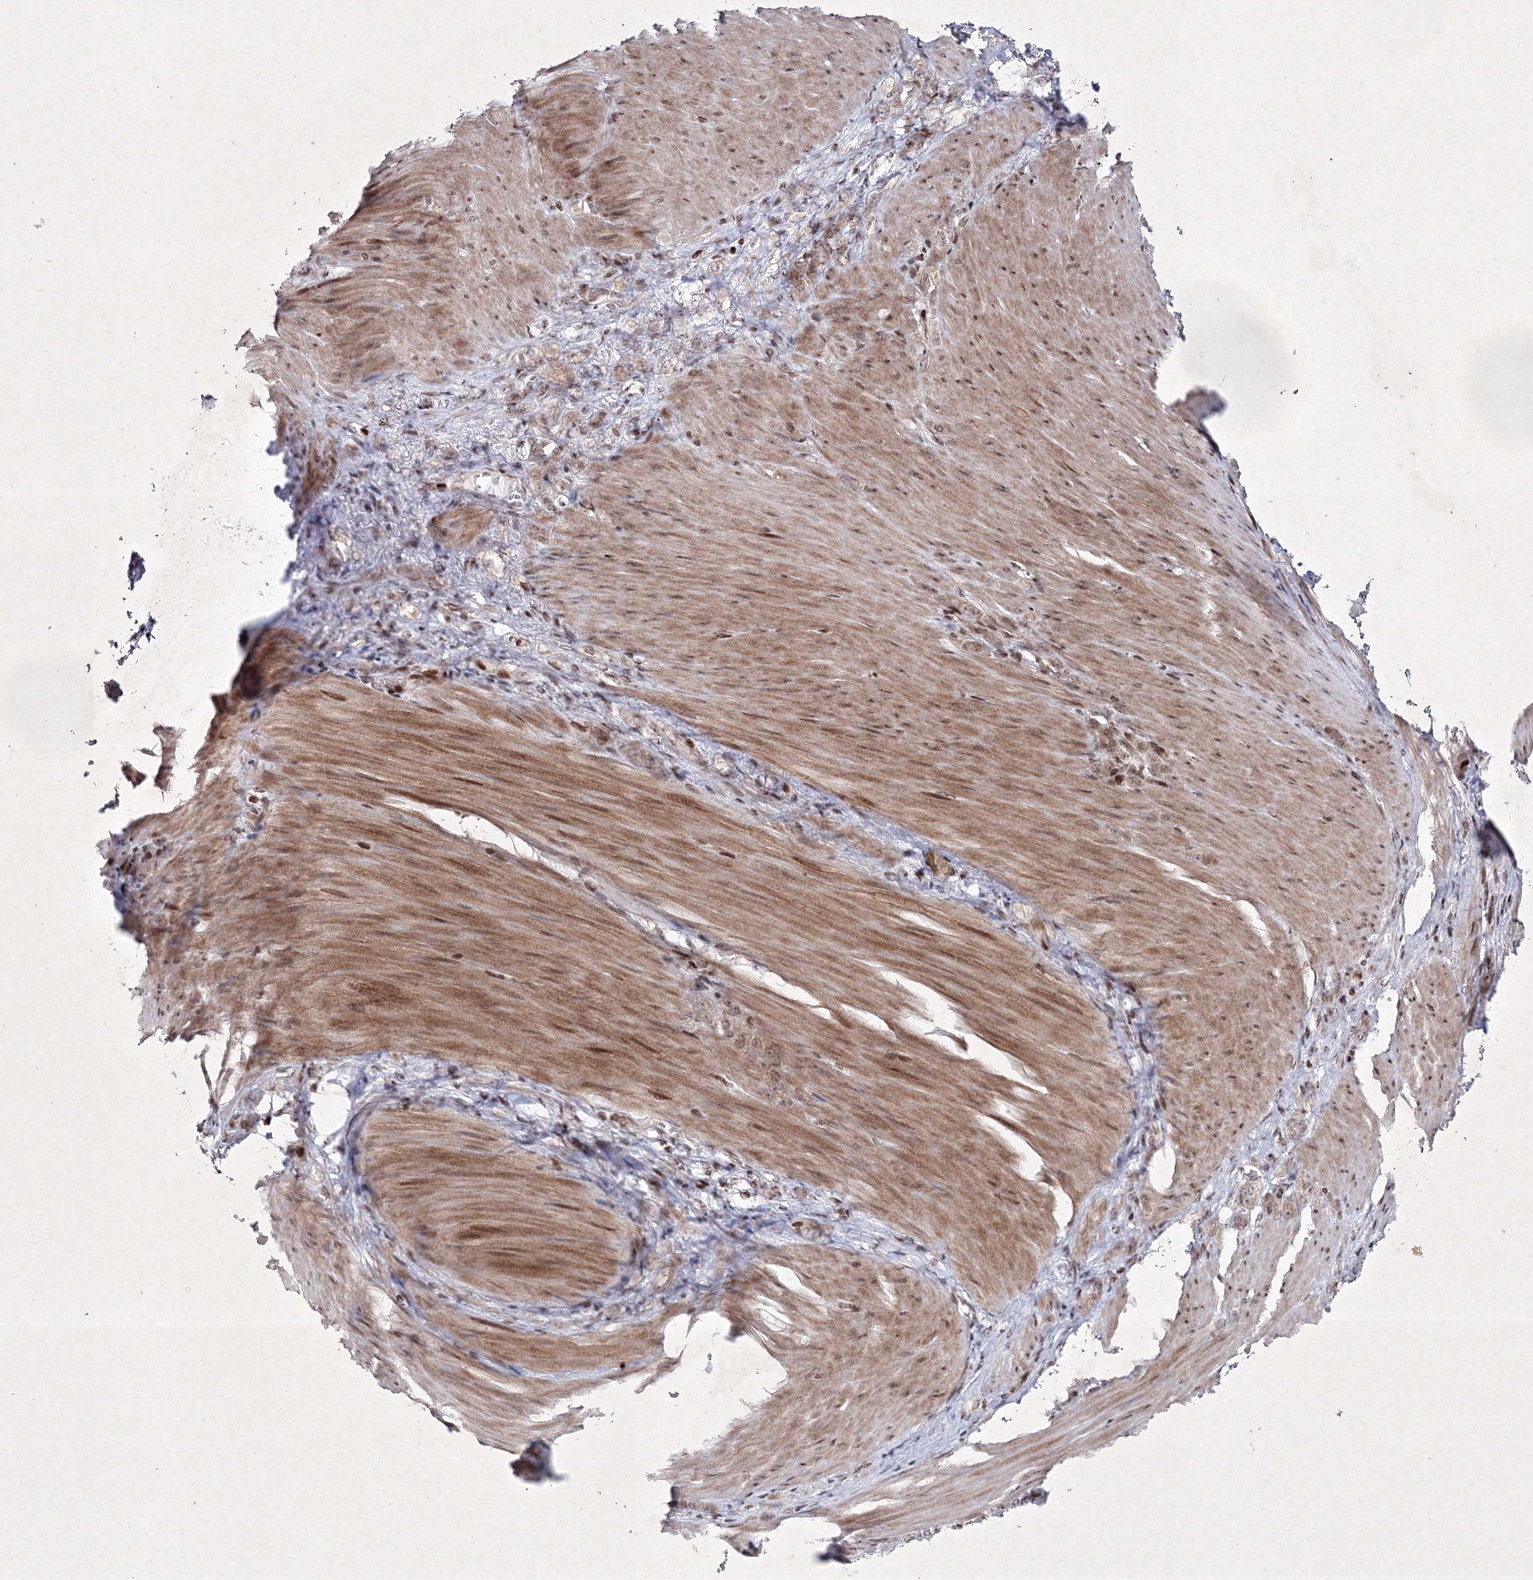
{"staining": {"intensity": "weak", "quantity": ">75%", "location": "nuclear"}, "tissue": "stomach cancer", "cell_type": "Tumor cells", "image_type": "cancer", "snomed": [{"axis": "morphology", "description": "Normal tissue, NOS"}, {"axis": "morphology", "description": "Adenocarcinoma, NOS"}, {"axis": "topography", "description": "Stomach"}], "caption": "A brown stain labels weak nuclear positivity of a protein in stomach cancer tumor cells.", "gene": "SMIM29", "patient": {"sex": "male", "age": 82}}